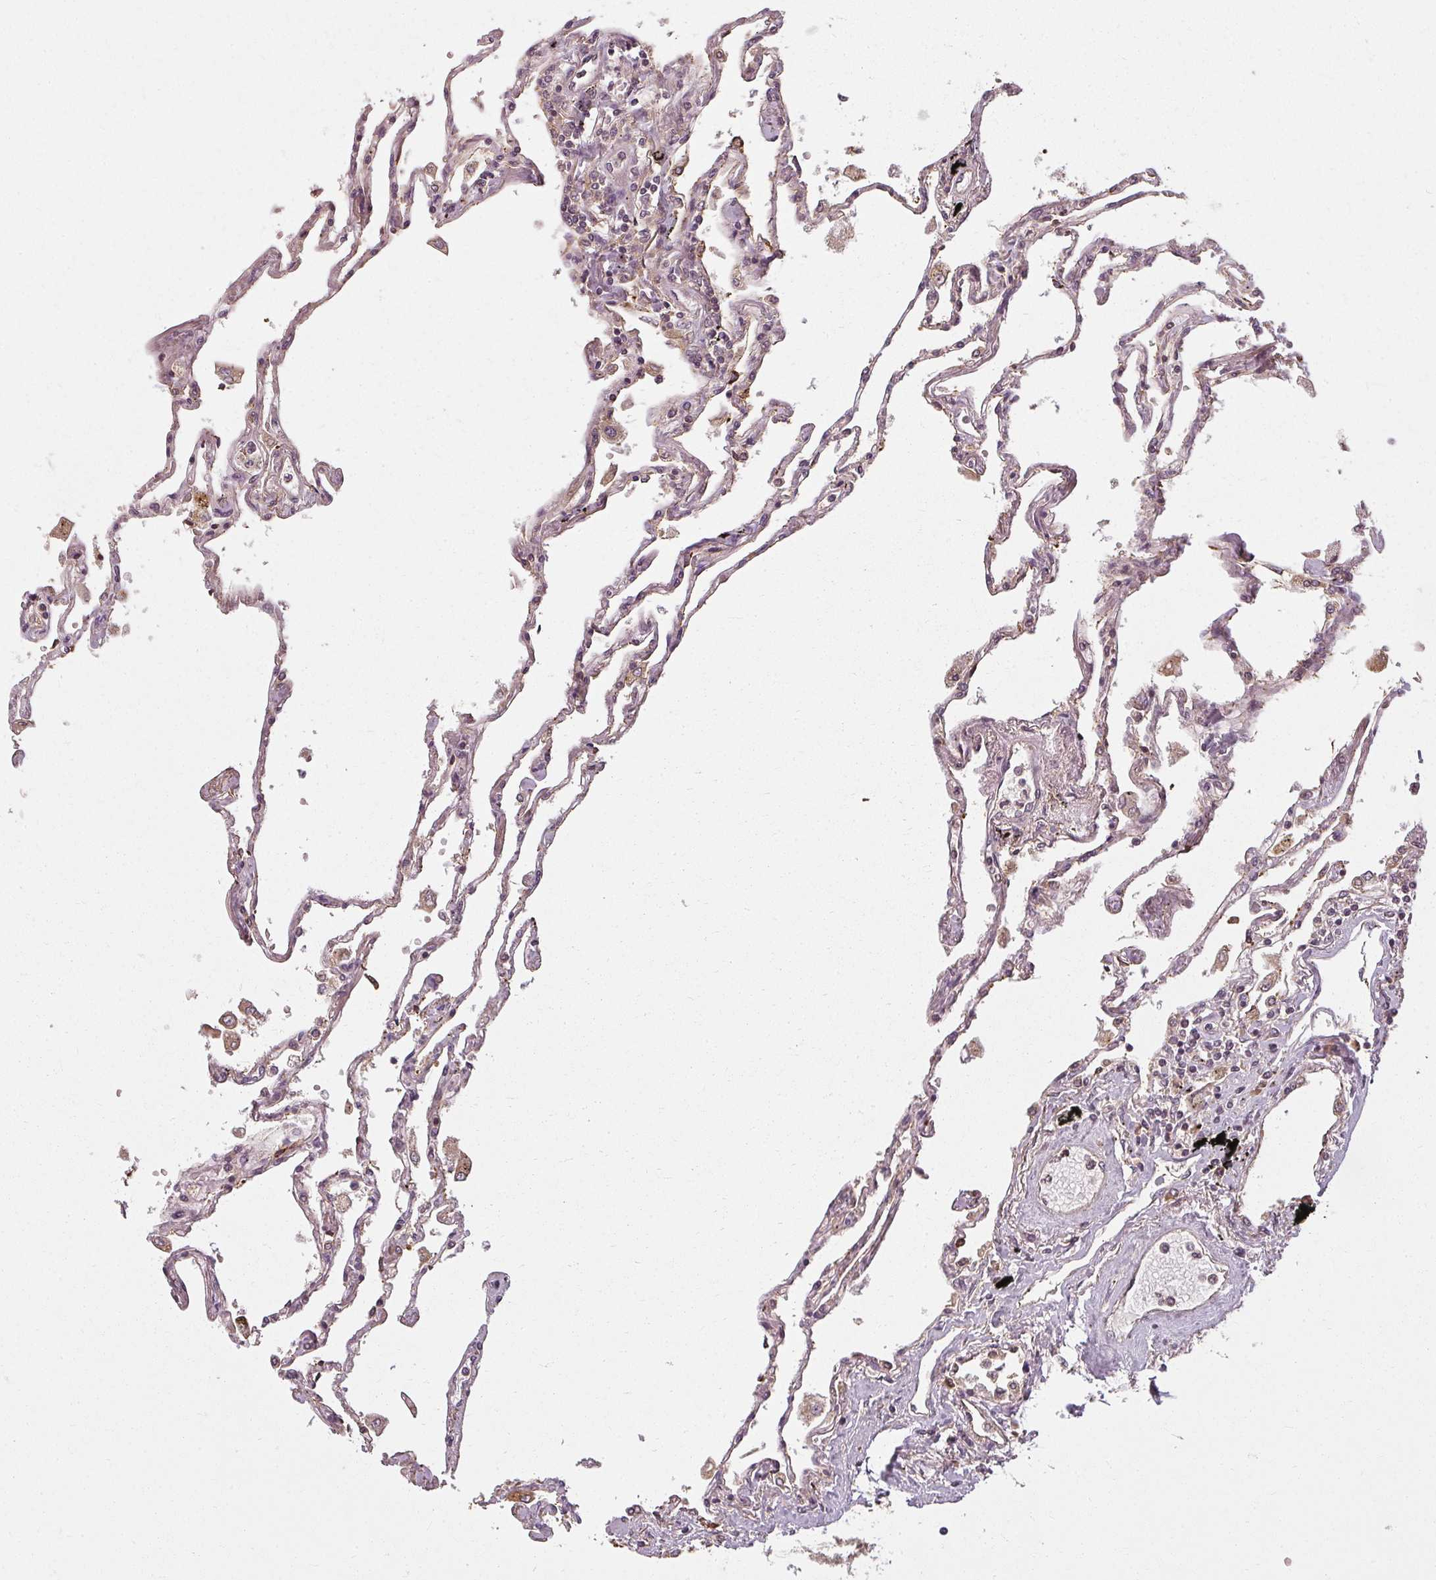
{"staining": {"intensity": "moderate", "quantity": "25%-75%", "location": "cytoplasmic/membranous"}, "tissue": "lung", "cell_type": "Alveolar cells", "image_type": "normal", "snomed": [{"axis": "morphology", "description": "Normal tissue, NOS"}, {"axis": "topography", "description": "Lung"}], "caption": "Immunohistochemical staining of normal lung shows moderate cytoplasmic/membranous protein positivity in approximately 25%-75% of alveolar cells.", "gene": "RPL24", "patient": {"sex": "female", "age": 67}}